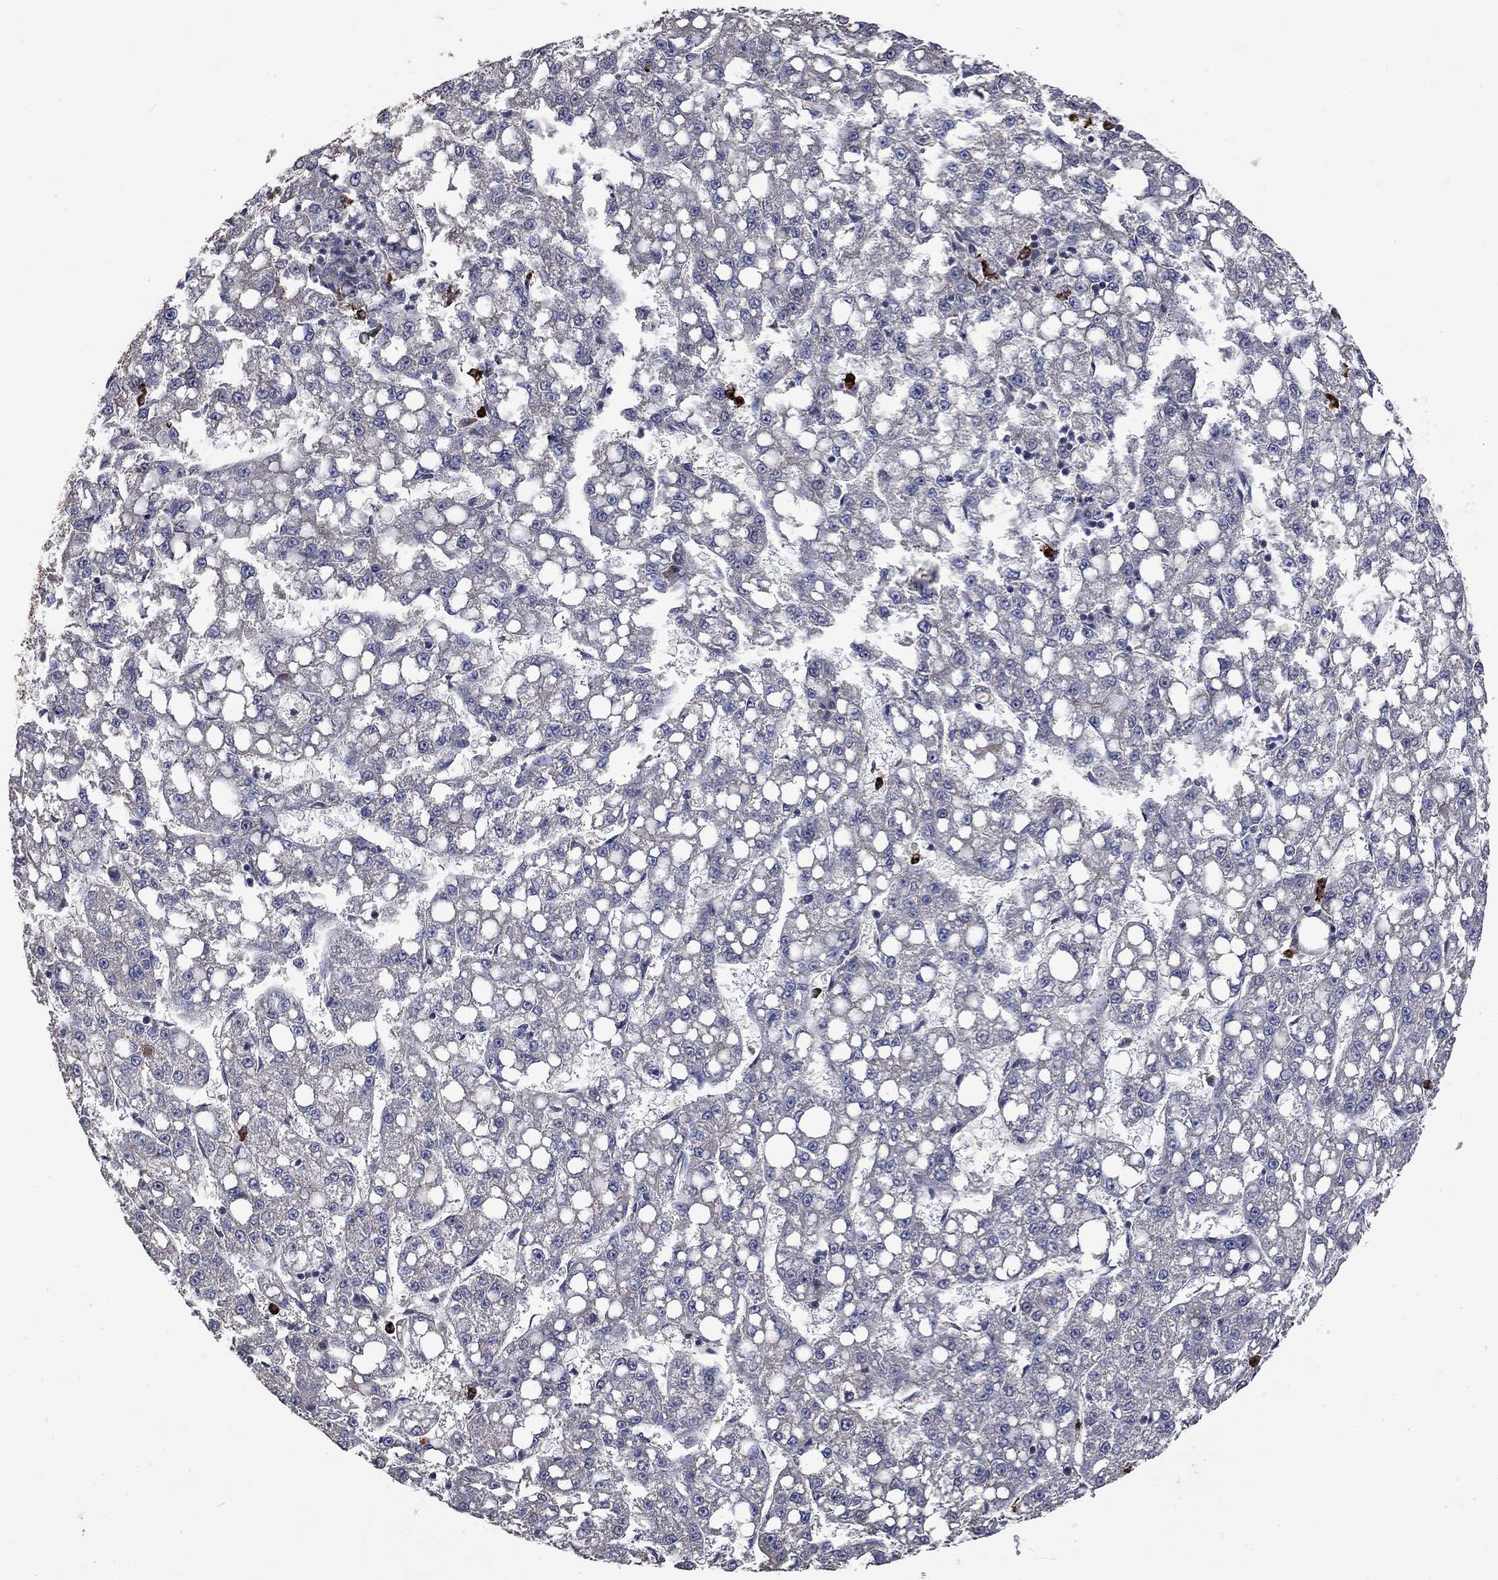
{"staining": {"intensity": "negative", "quantity": "none", "location": "none"}, "tissue": "liver cancer", "cell_type": "Tumor cells", "image_type": "cancer", "snomed": [{"axis": "morphology", "description": "Carcinoma, Hepatocellular, NOS"}, {"axis": "topography", "description": "Liver"}], "caption": "Immunohistochemistry (IHC) of human liver hepatocellular carcinoma shows no staining in tumor cells.", "gene": "VCAN", "patient": {"sex": "female", "age": 65}}